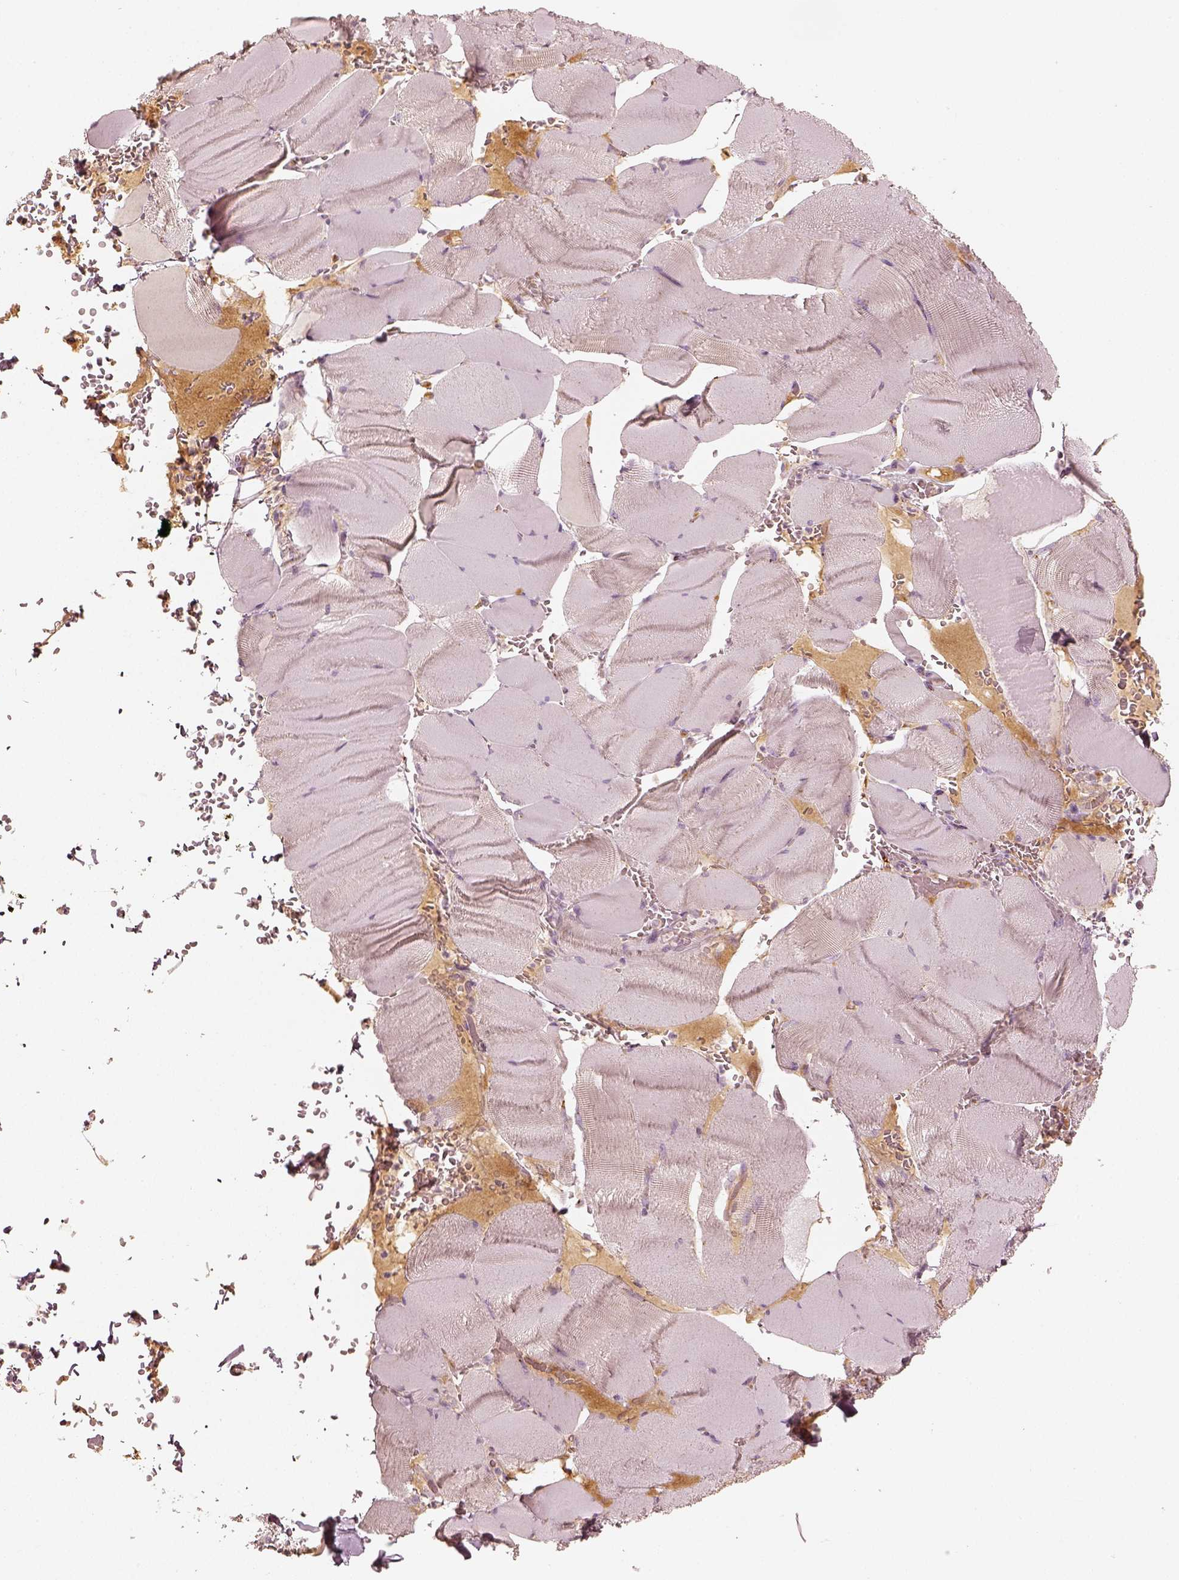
{"staining": {"intensity": "negative", "quantity": "none", "location": "none"}, "tissue": "skeletal muscle", "cell_type": "Myocytes", "image_type": "normal", "snomed": [{"axis": "morphology", "description": "Normal tissue, NOS"}, {"axis": "topography", "description": "Skeletal muscle"}], "caption": "A micrograph of human skeletal muscle is negative for staining in myocytes. (DAB immunohistochemistry (IHC) with hematoxylin counter stain).", "gene": "GORASP2", "patient": {"sex": "male", "age": 56}}